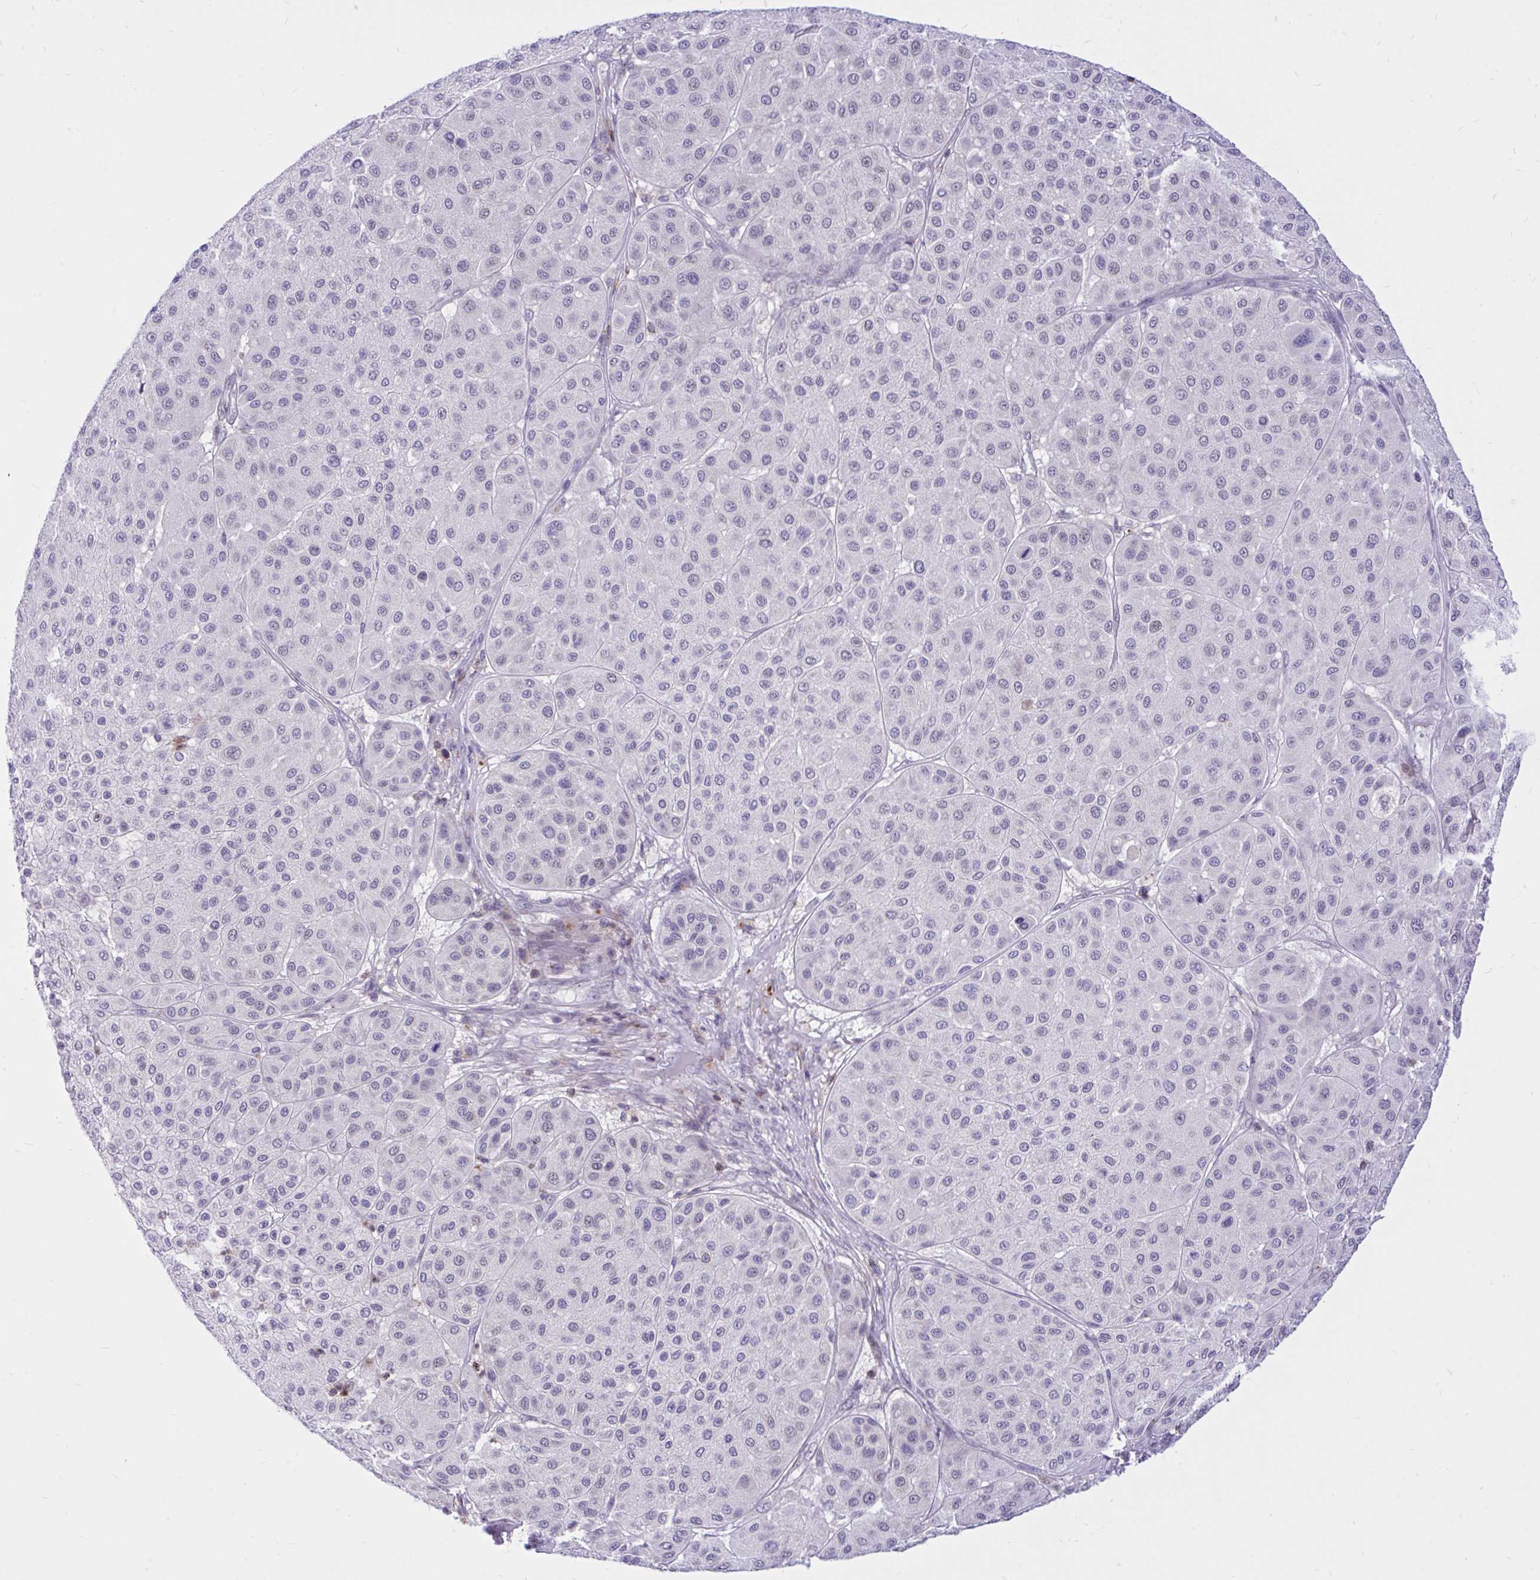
{"staining": {"intensity": "negative", "quantity": "none", "location": "none"}, "tissue": "melanoma", "cell_type": "Tumor cells", "image_type": "cancer", "snomed": [{"axis": "morphology", "description": "Malignant melanoma, Metastatic site"}, {"axis": "topography", "description": "Smooth muscle"}], "caption": "Malignant melanoma (metastatic site) stained for a protein using immunohistochemistry (IHC) exhibits no staining tumor cells.", "gene": "CXCL8", "patient": {"sex": "male", "age": 41}}